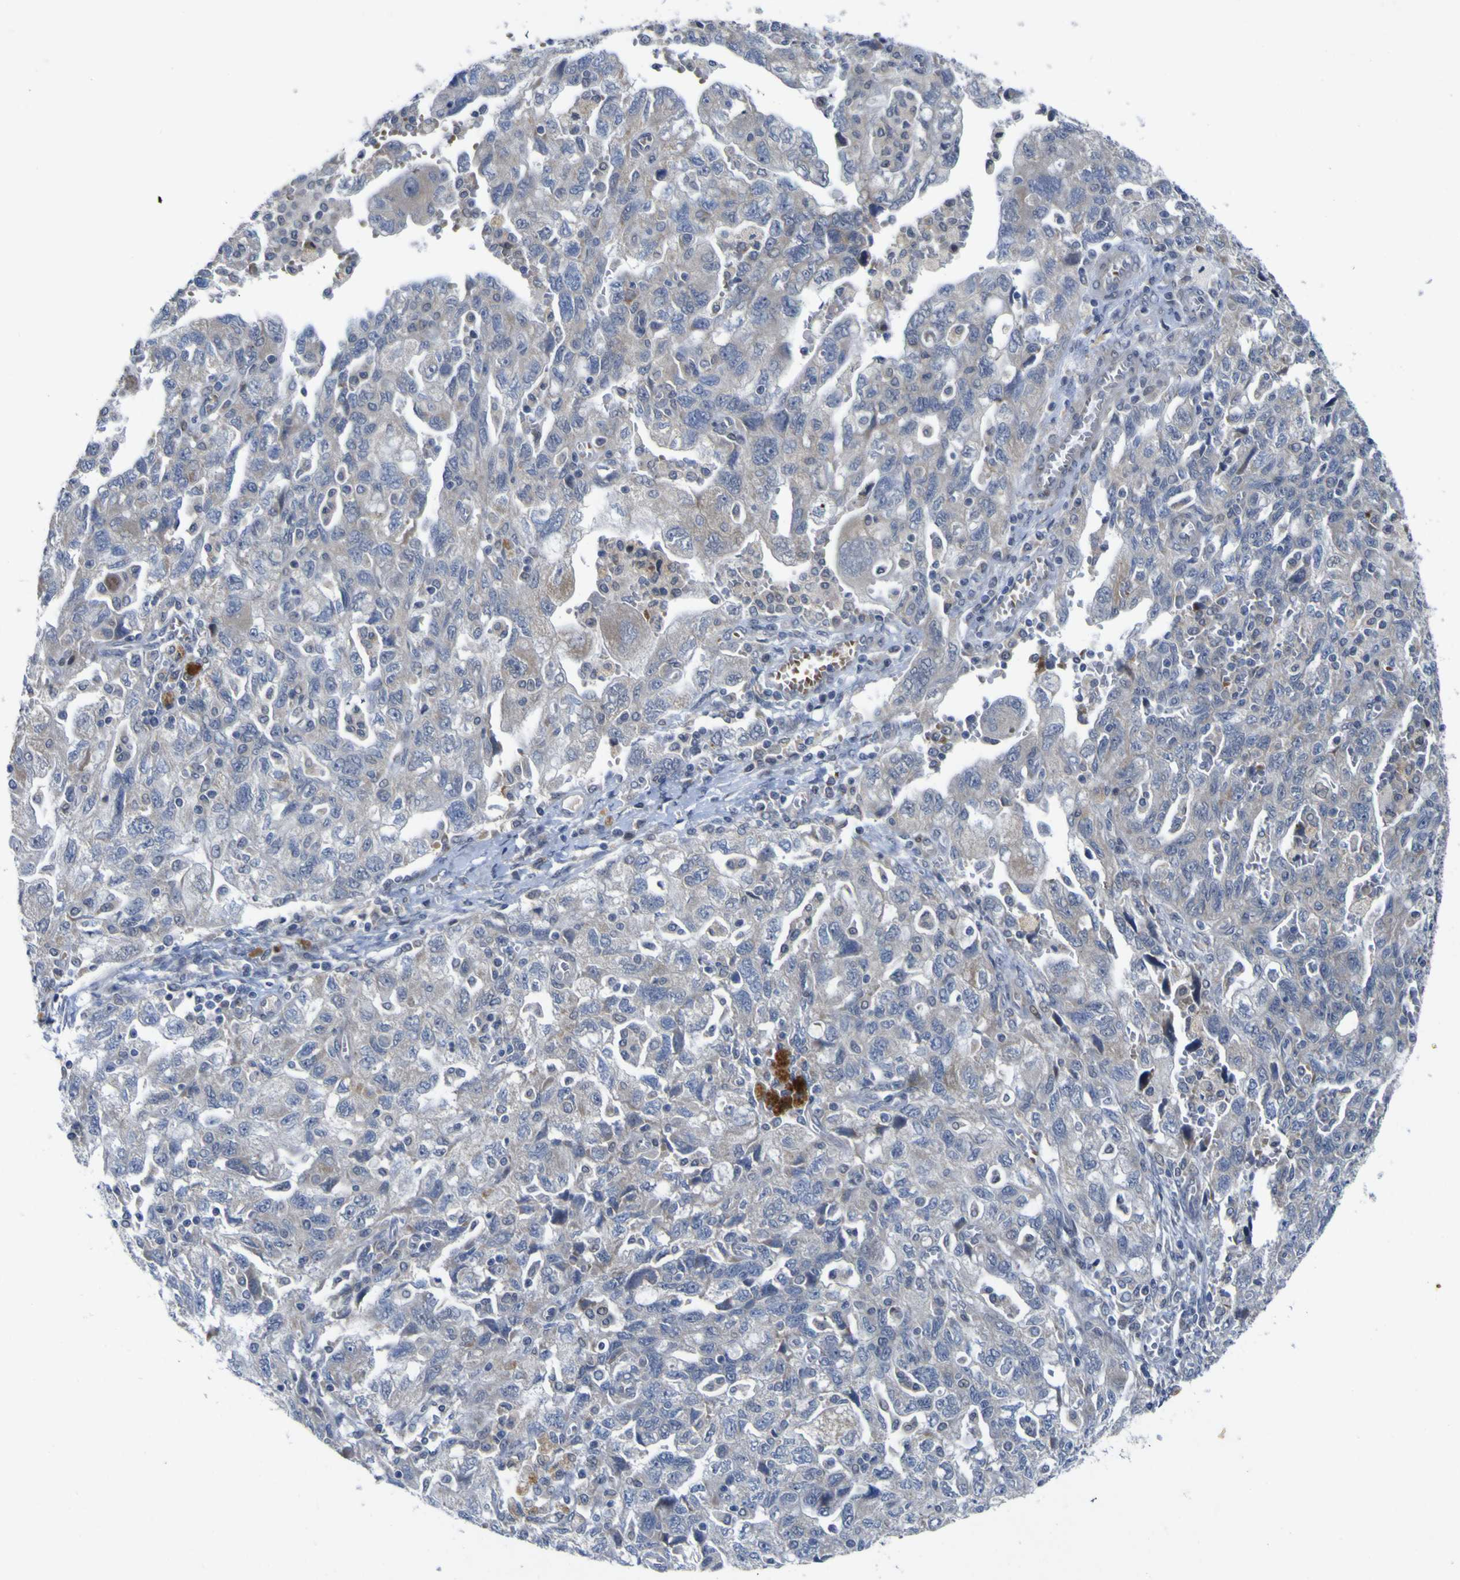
{"staining": {"intensity": "negative", "quantity": "none", "location": "none"}, "tissue": "ovarian cancer", "cell_type": "Tumor cells", "image_type": "cancer", "snomed": [{"axis": "morphology", "description": "Carcinoma, NOS"}, {"axis": "morphology", "description": "Cystadenocarcinoma, serous, NOS"}, {"axis": "topography", "description": "Ovary"}], "caption": "This histopathology image is of ovarian cancer (carcinoma) stained with IHC to label a protein in brown with the nuclei are counter-stained blue. There is no positivity in tumor cells.", "gene": "NAV1", "patient": {"sex": "female", "age": 69}}